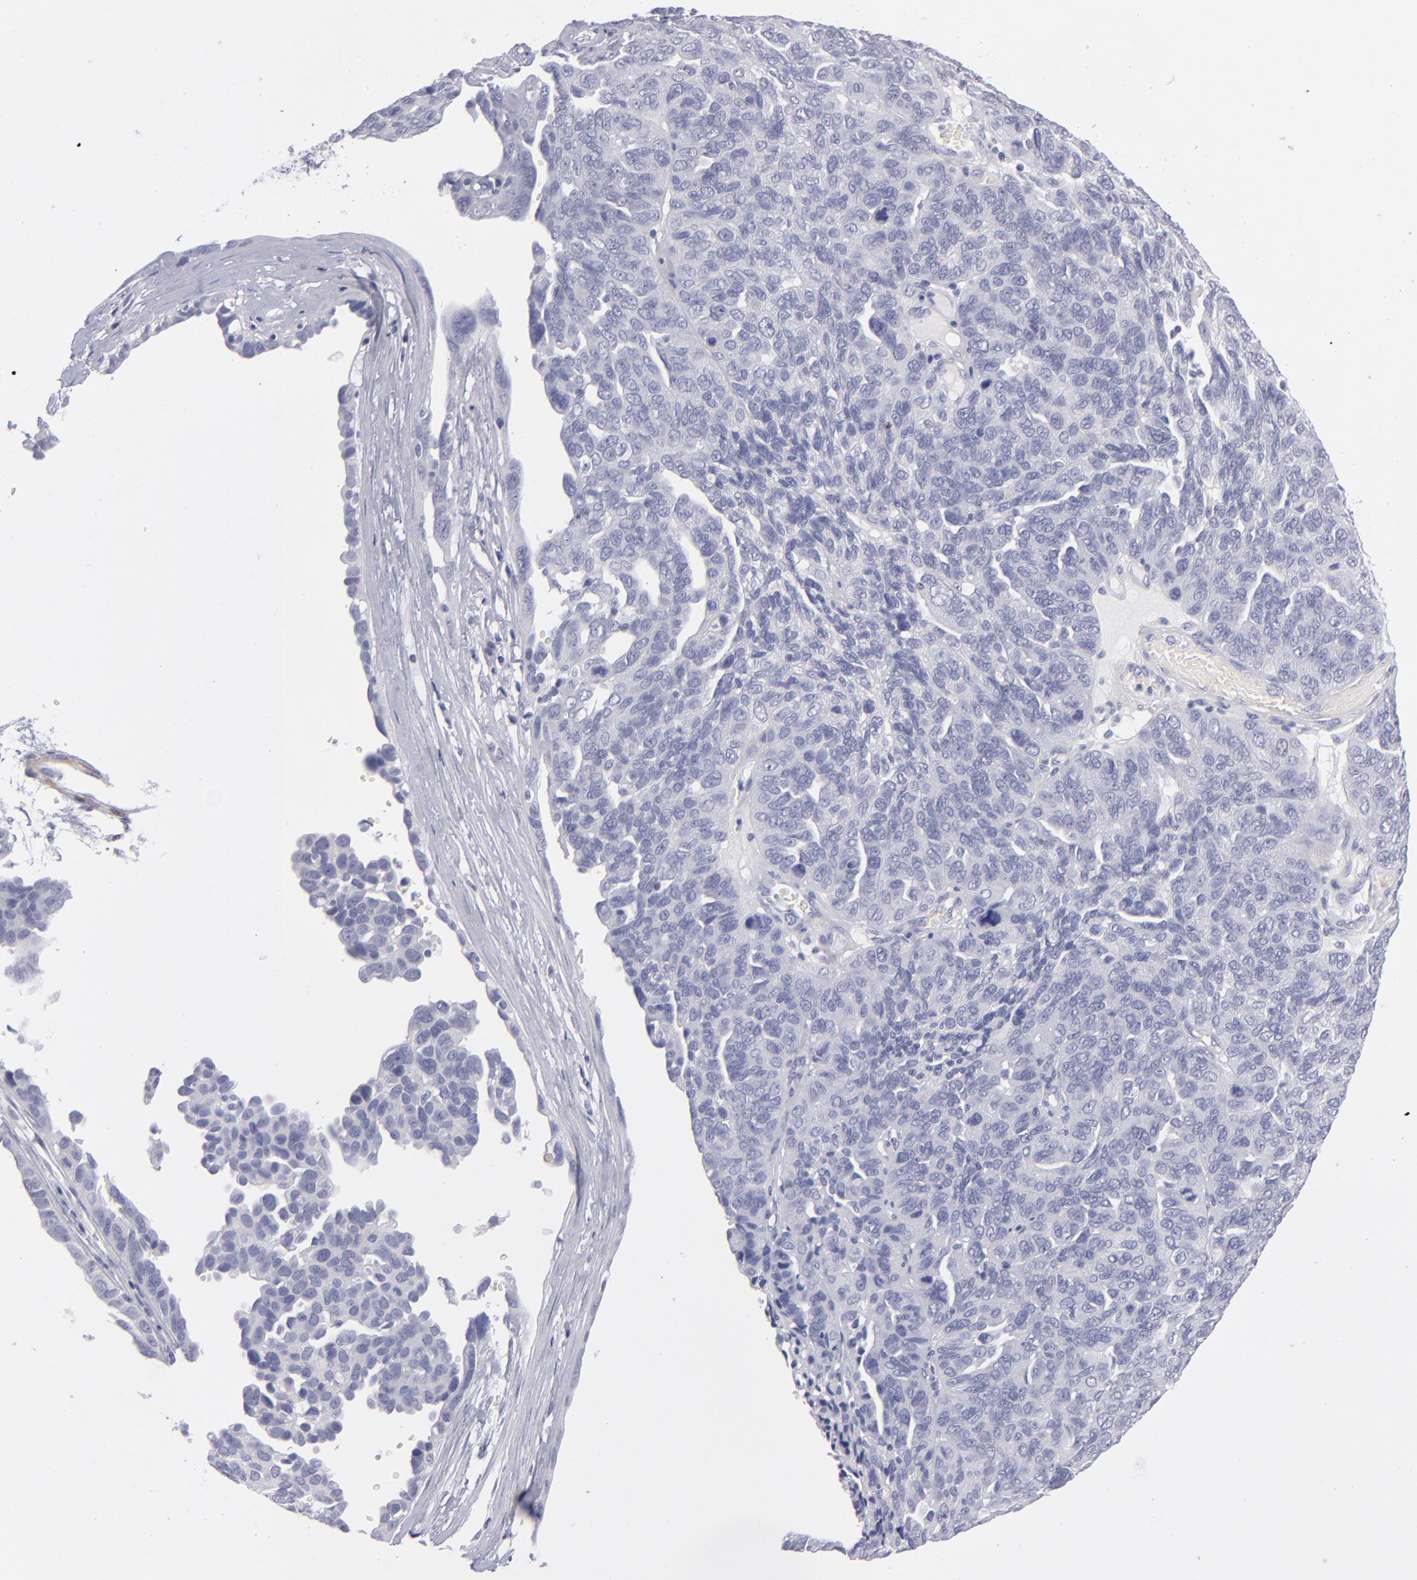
{"staining": {"intensity": "negative", "quantity": "none", "location": "none"}, "tissue": "ovarian cancer", "cell_type": "Tumor cells", "image_type": "cancer", "snomed": [{"axis": "morphology", "description": "Cystadenocarcinoma, serous, NOS"}, {"axis": "topography", "description": "Ovary"}], "caption": "DAB immunohistochemical staining of human ovarian cancer displays no significant expression in tumor cells.", "gene": "MYH11", "patient": {"sex": "female", "age": 64}}